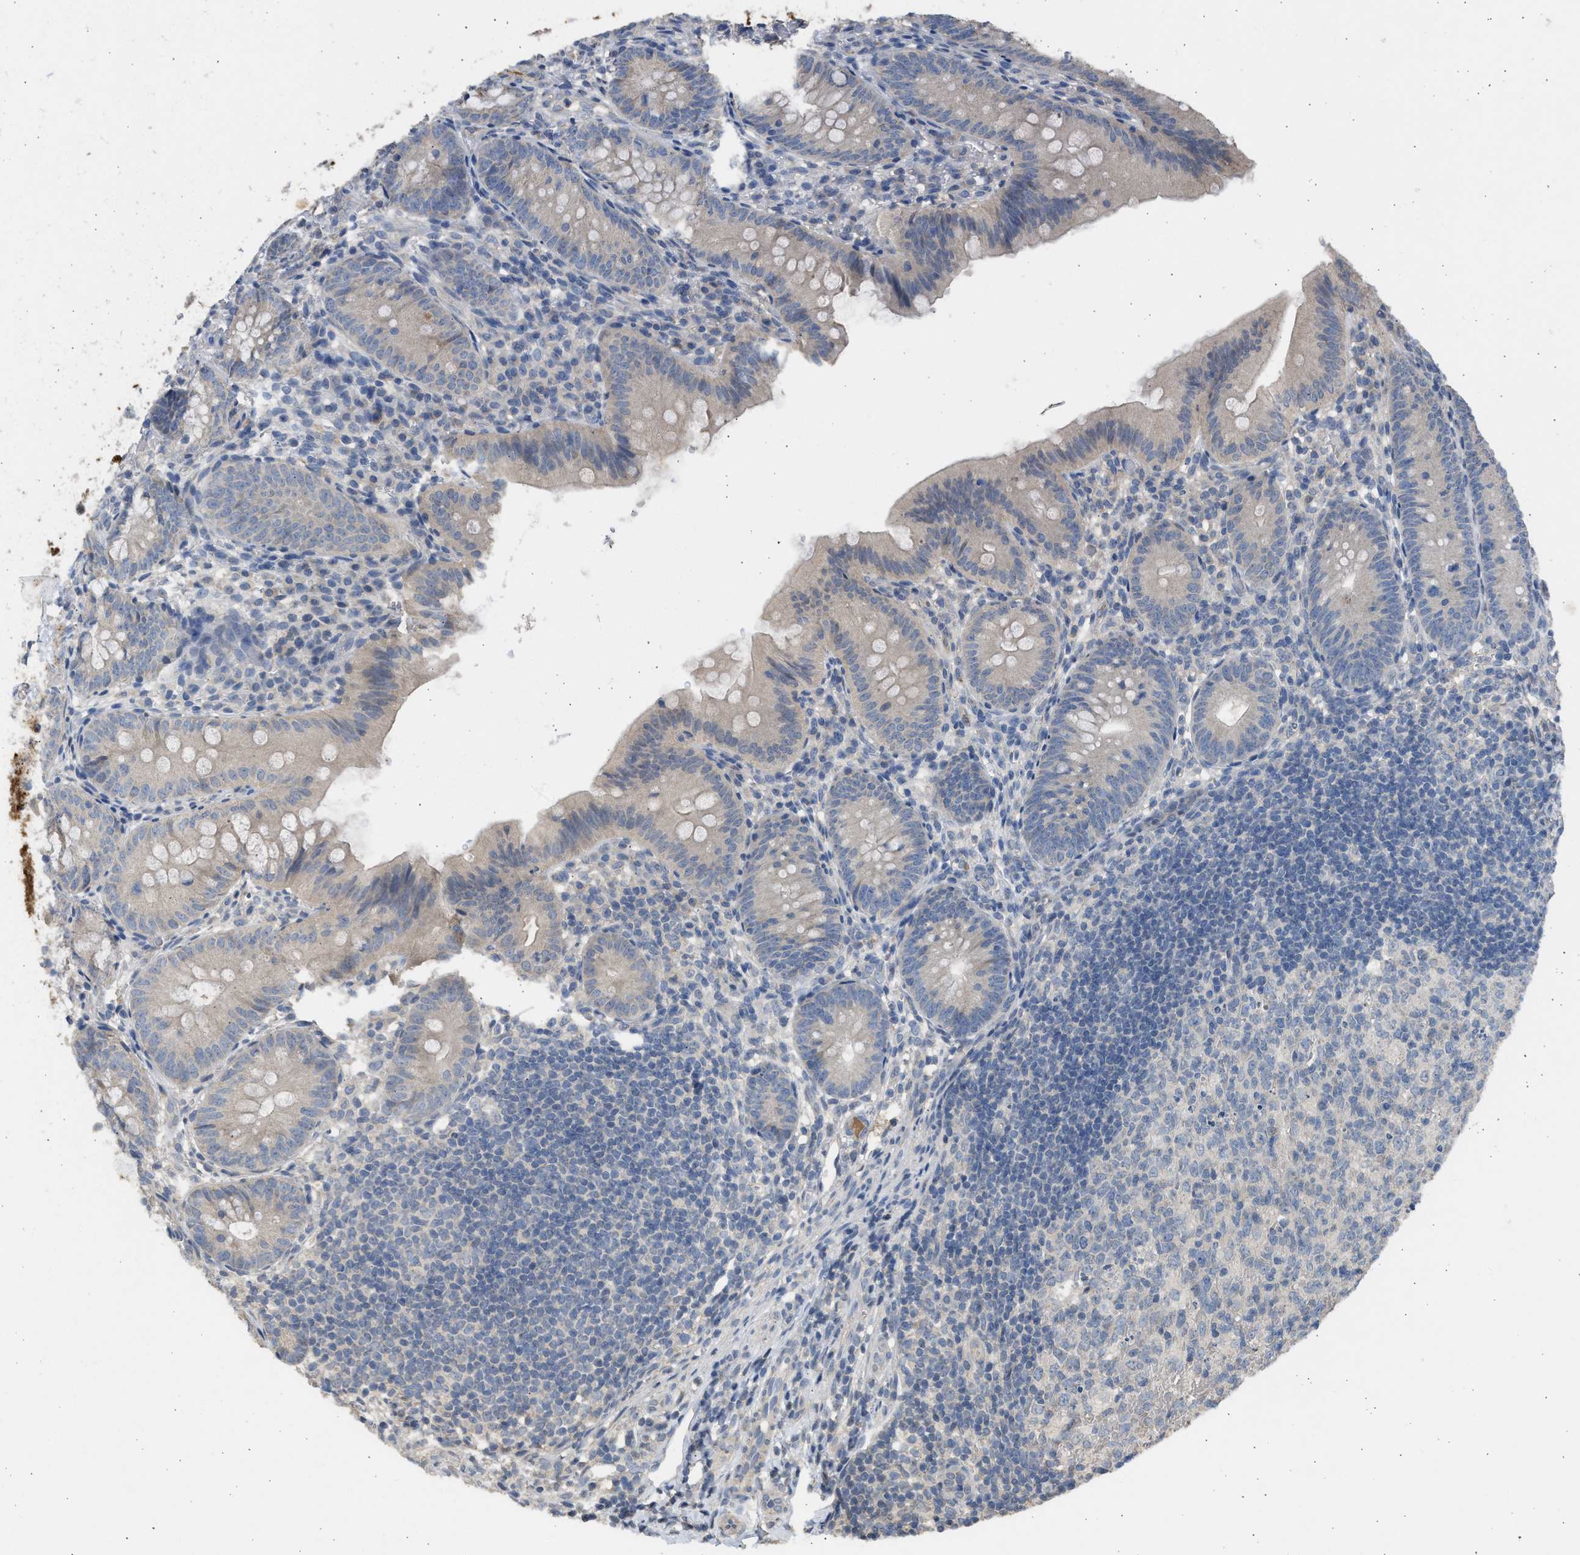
{"staining": {"intensity": "weak", "quantity": ">75%", "location": "cytoplasmic/membranous"}, "tissue": "appendix", "cell_type": "Glandular cells", "image_type": "normal", "snomed": [{"axis": "morphology", "description": "Normal tissue, NOS"}, {"axis": "topography", "description": "Appendix"}], "caption": "Glandular cells demonstrate low levels of weak cytoplasmic/membranous positivity in approximately >75% of cells in benign human appendix.", "gene": "SULT2A1", "patient": {"sex": "male", "age": 1}}